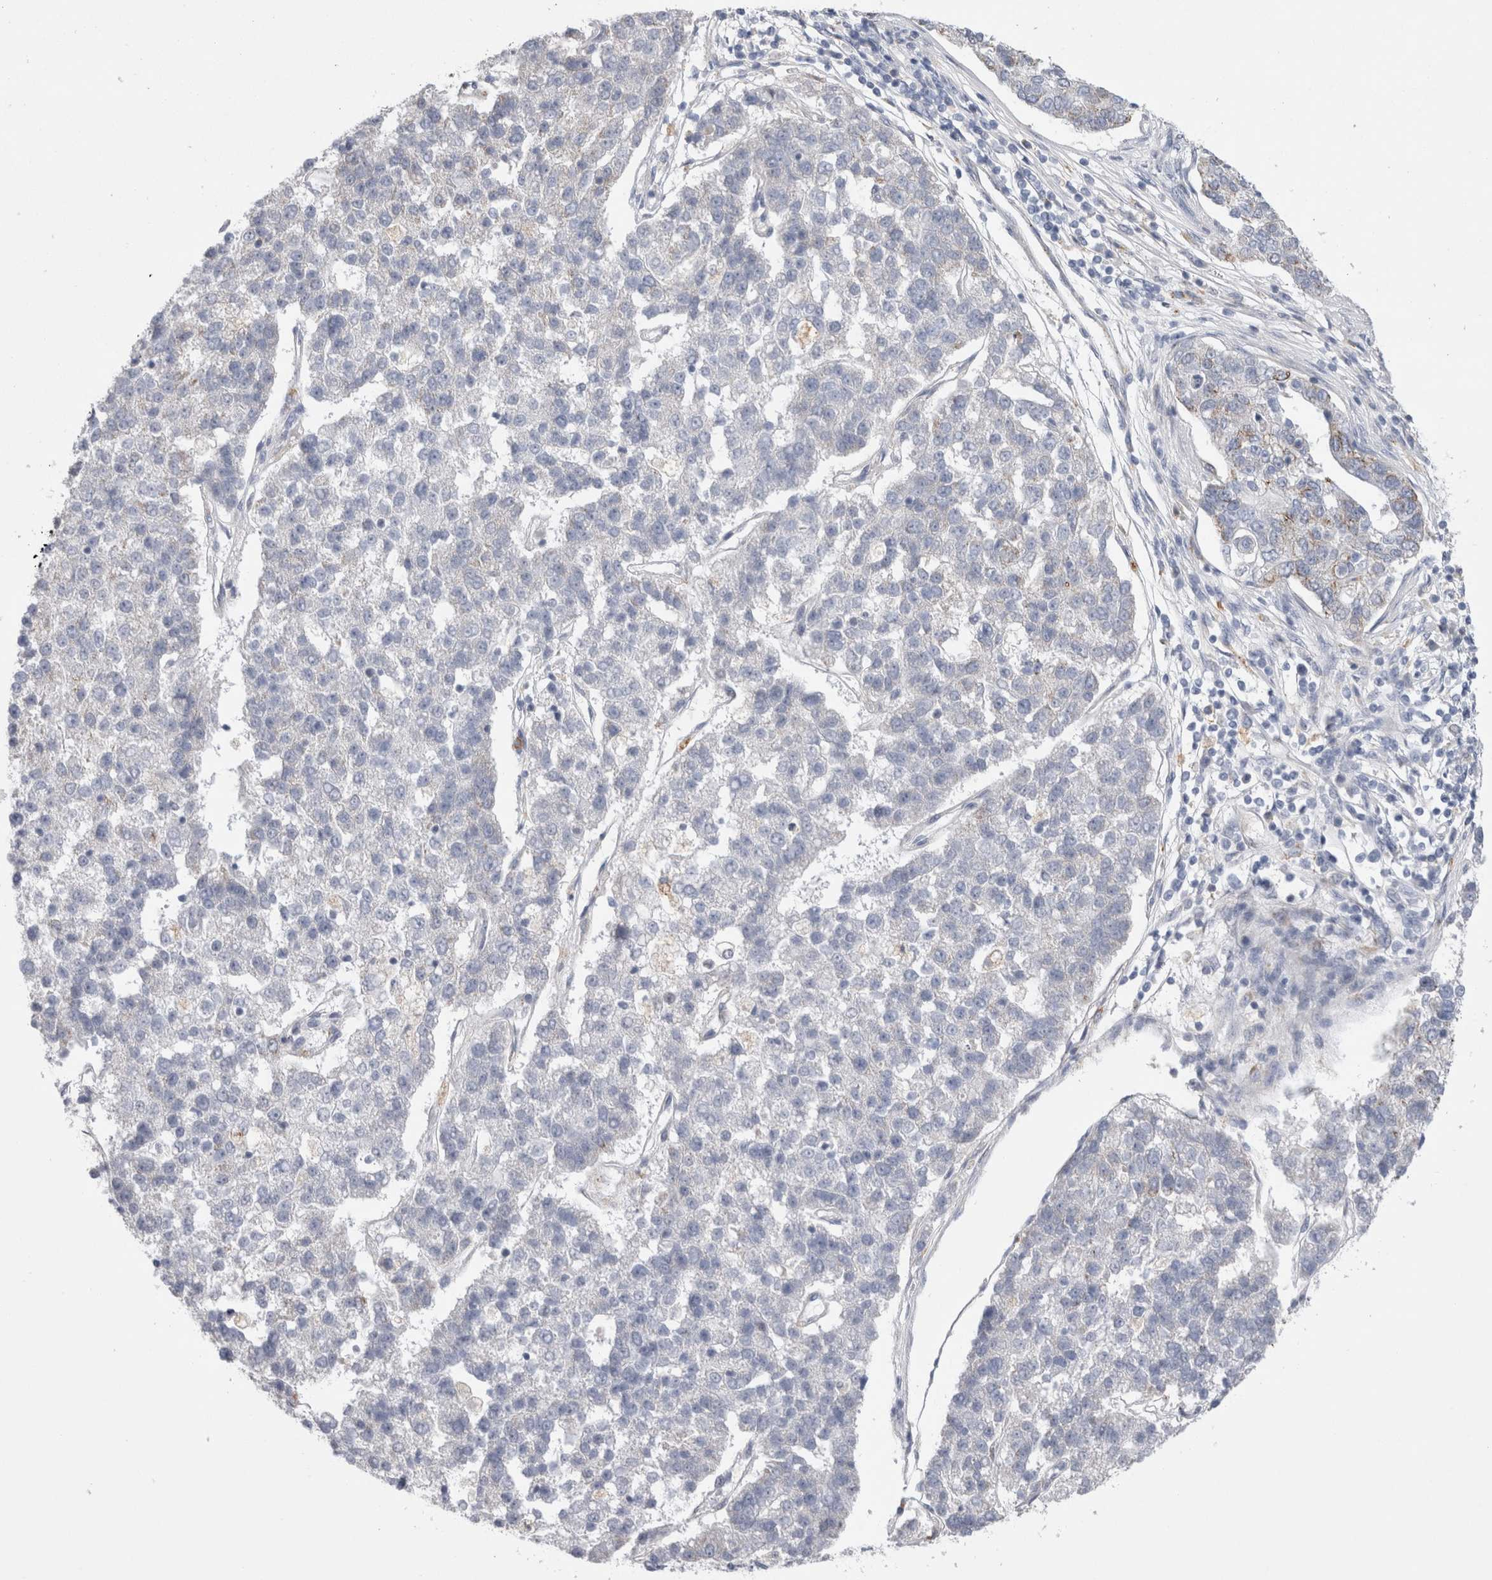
{"staining": {"intensity": "moderate", "quantity": "<25%", "location": "cytoplasmic/membranous"}, "tissue": "pancreatic cancer", "cell_type": "Tumor cells", "image_type": "cancer", "snomed": [{"axis": "morphology", "description": "Adenocarcinoma, NOS"}, {"axis": "topography", "description": "Pancreas"}], "caption": "Adenocarcinoma (pancreatic) stained for a protein (brown) shows moderate cytoplasmic/membranous positive positivity in approximately <25% of tumor cells.", "gene": "GAA", "patient": {"sex": "female", "age": 61}}